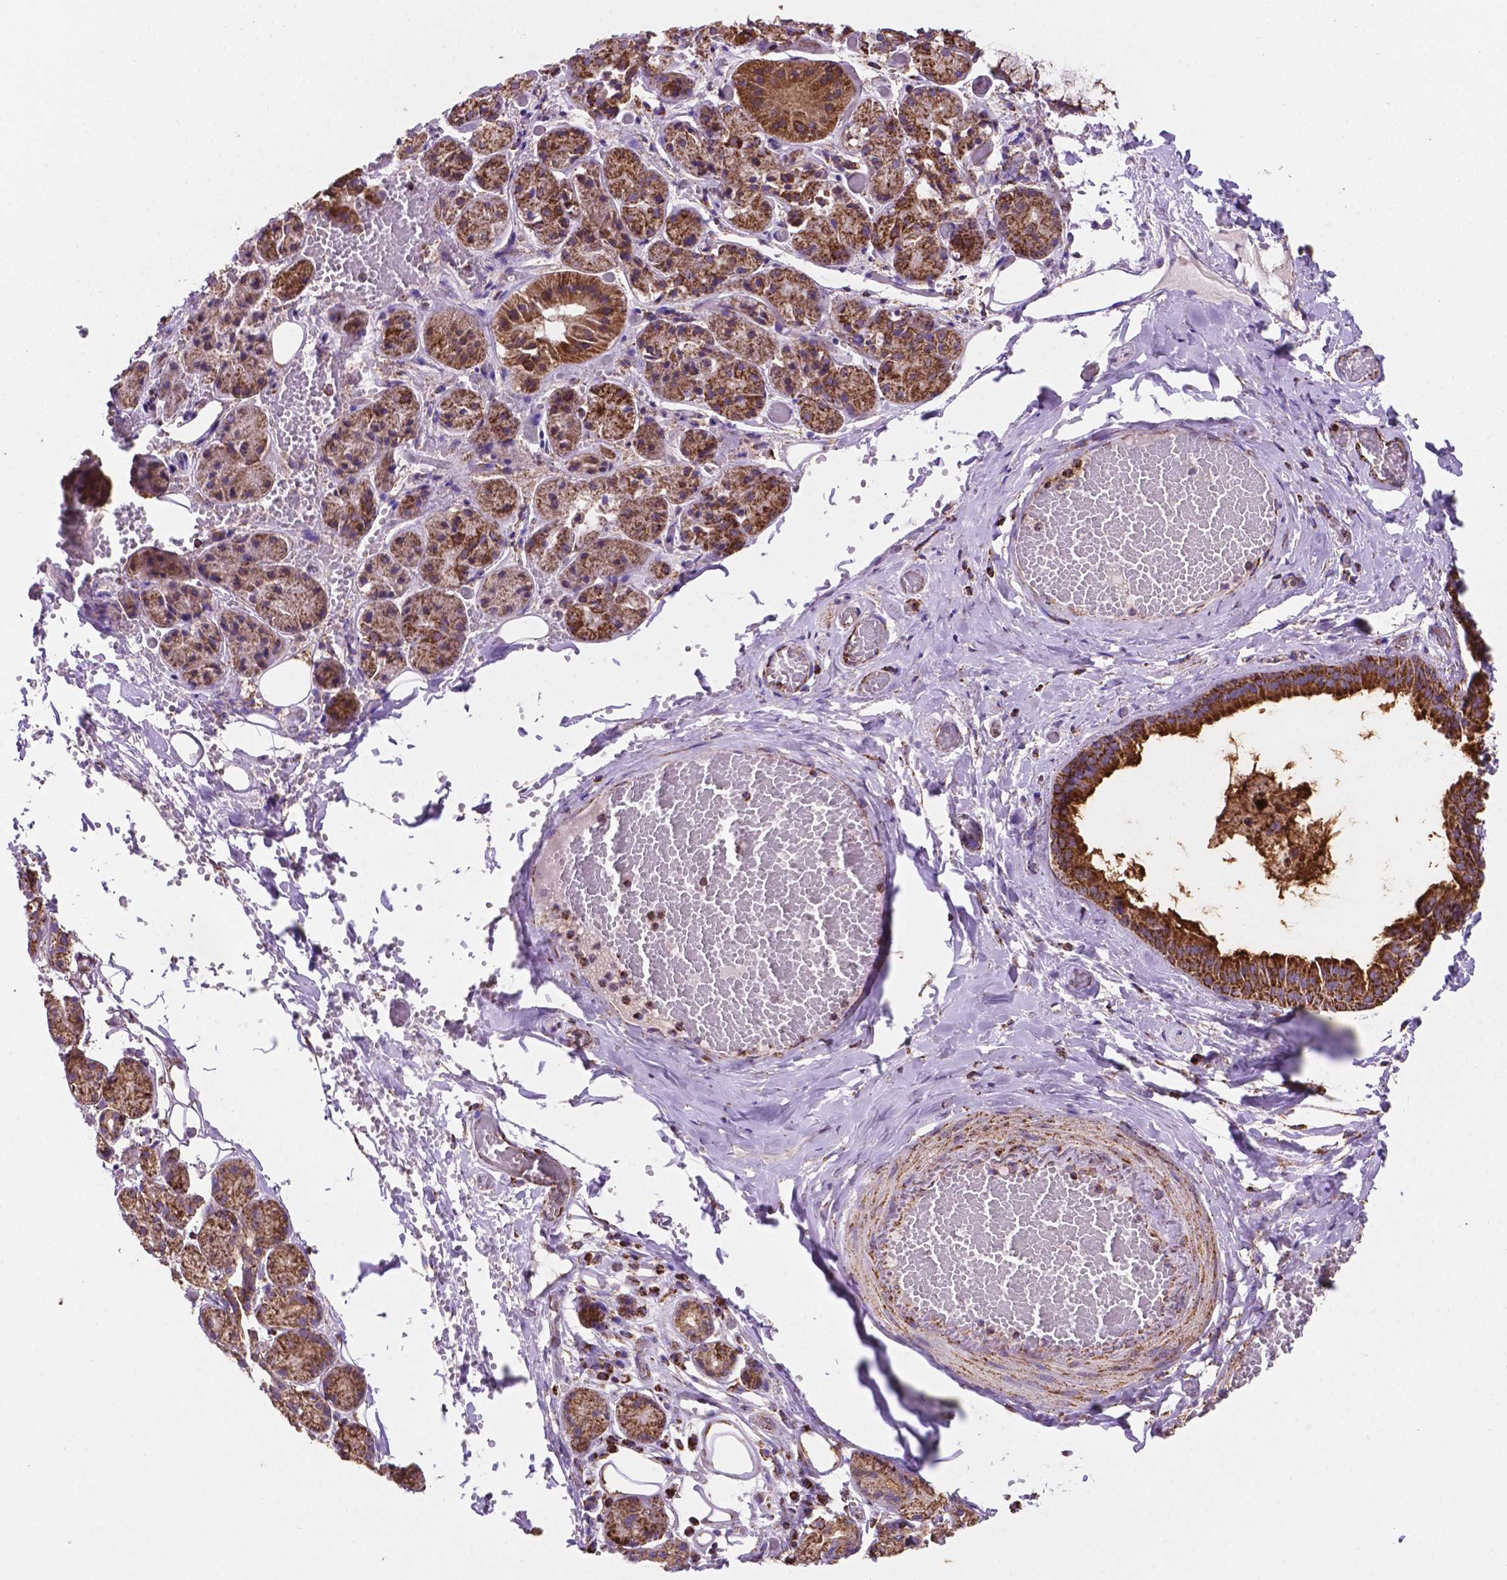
{"staining": {"intensity": "strong", "quantity": ">75%", "location": "cytoplasmic/membranous"}, "tissue": "salivary gland", "cell_type": "Glandular cells", "image_type": "normal", "snomed": [{"axis": "morphology", "description": "Normal tissue, NOS"}, {"axis": "topography", "description": "Salivary gland"}, {"axis": "topography", "description": "Peripheral nerve tissue"}], "caption": "Salivary gland was stained to show a protein in brown. There is high levels of strong cytoplasmic/membranous staining in about >75% of glandular cells.", "gene": "HSPD1", "patient": {"sex": "male", "age": 71}}